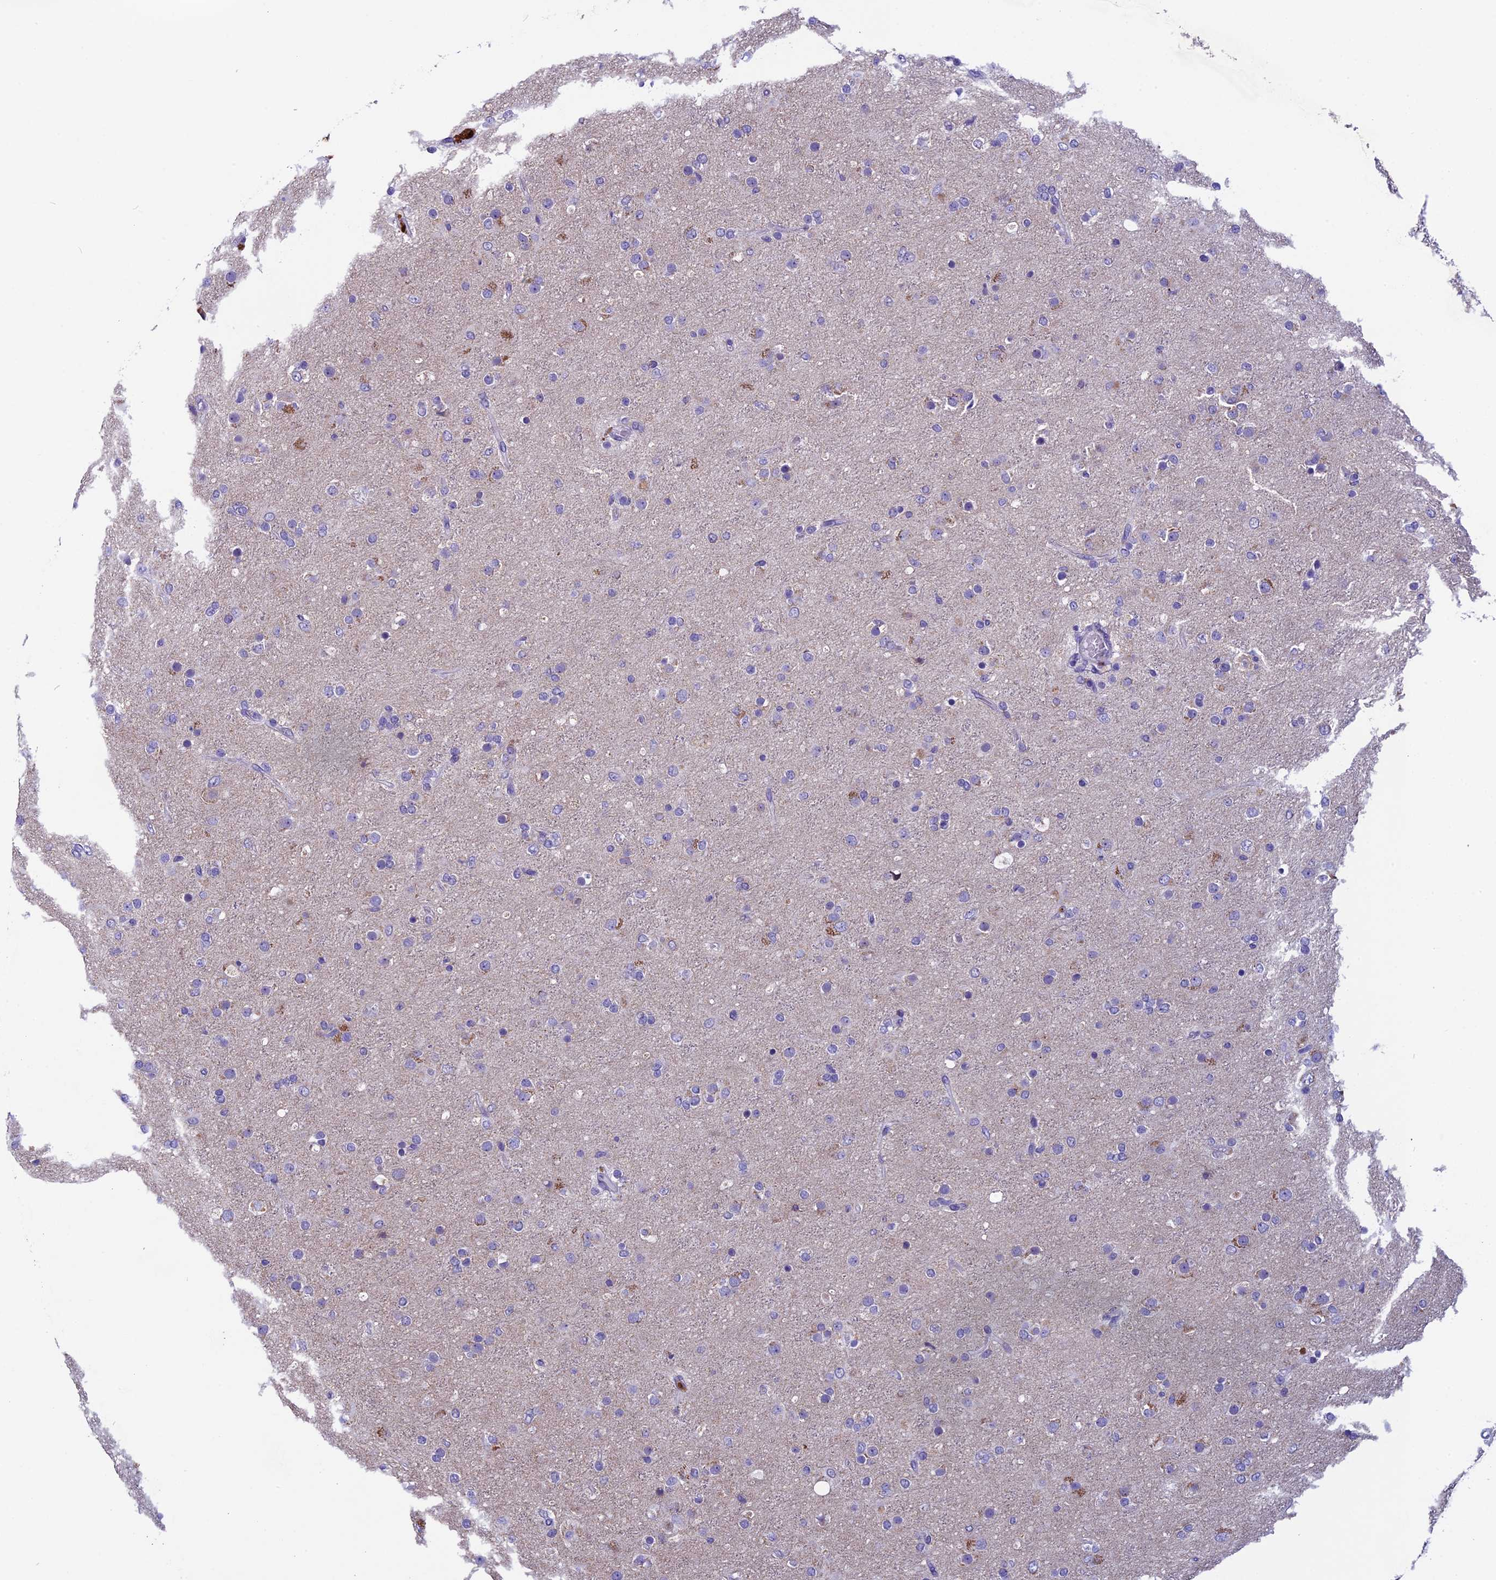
{"staining": {"intensity": "negative", "quantity": "none", "location": "none"}, "tissue": "glioma", "cell_type": "Tumor cells", "image_type": "cancer", "snomed": [{"axis": "morphology", "description": "Glioma, malignant, Low grade"}, {"axis": "topography", "description": "Brain"}], "caption": "This is an immunohistochemistry (IHC) micrograph of malignant low-grade glioma. There is no staining in tumor cells.", "gene": "ZNF317", "patient": {"sex": "male", "age": 65}}